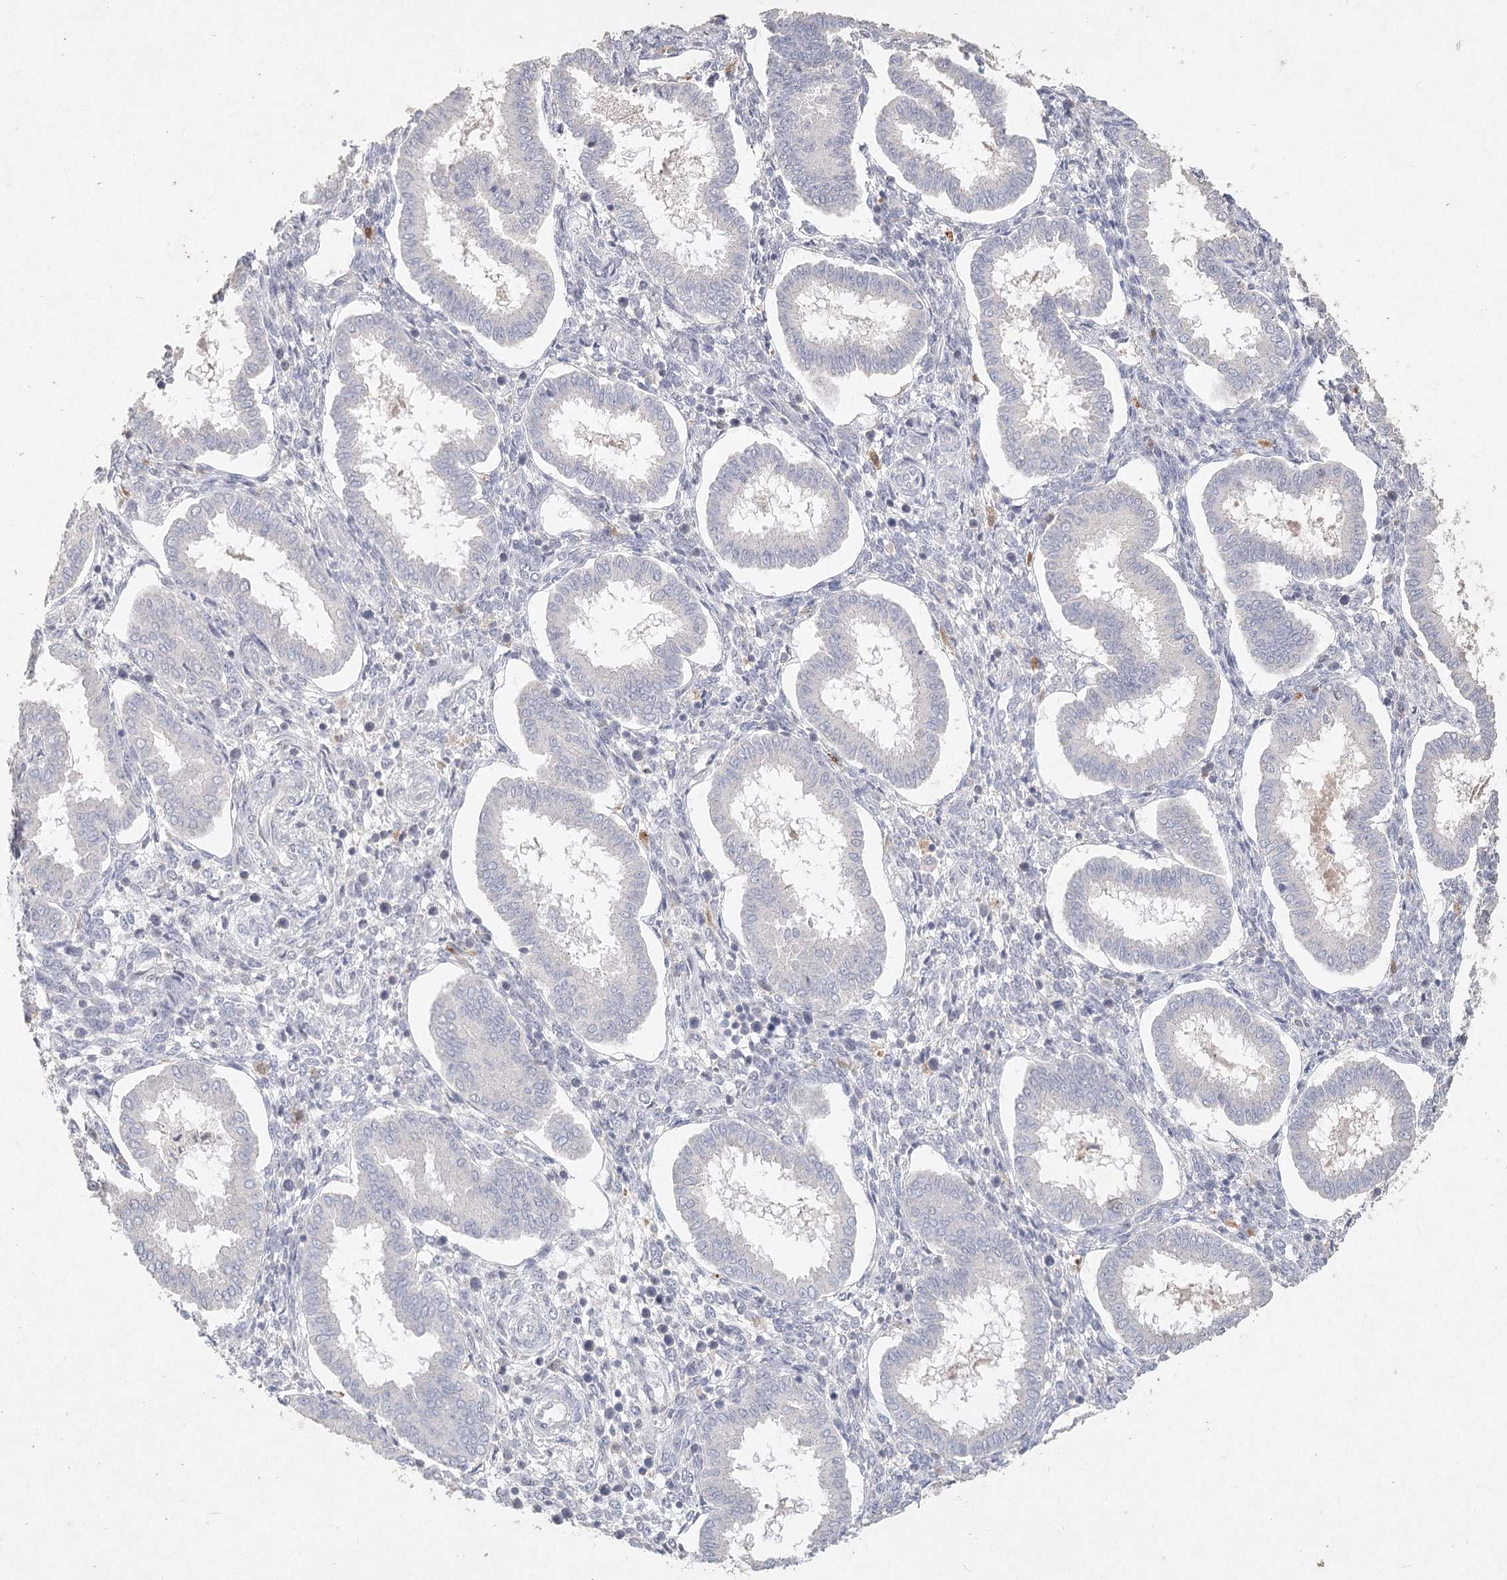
{"staining": {"intensity": "negative", "quantity": "none", "location": "none"}, "tissue": "endometrium", "cell_type": "Cells in endometrial stroma", "image_type": "normal", "snomed": [{"axis": "morphology", "description": "Normal tissue, NOS"}, {"axis": "topography", "description": "Endometrium"}], "caption": "Histopathology image shows no significant protein staining in cells in endometrial stroma of unremarkable endometrium. (Stains: DAB (3,3'-diaminobenzidine) immunohistochemistry with hematoxylin counter stain, Microscopy: brightfield microscopy at high magnification).", "gene": "ARSI", "patient": {"sex": "female", "age": 24}}